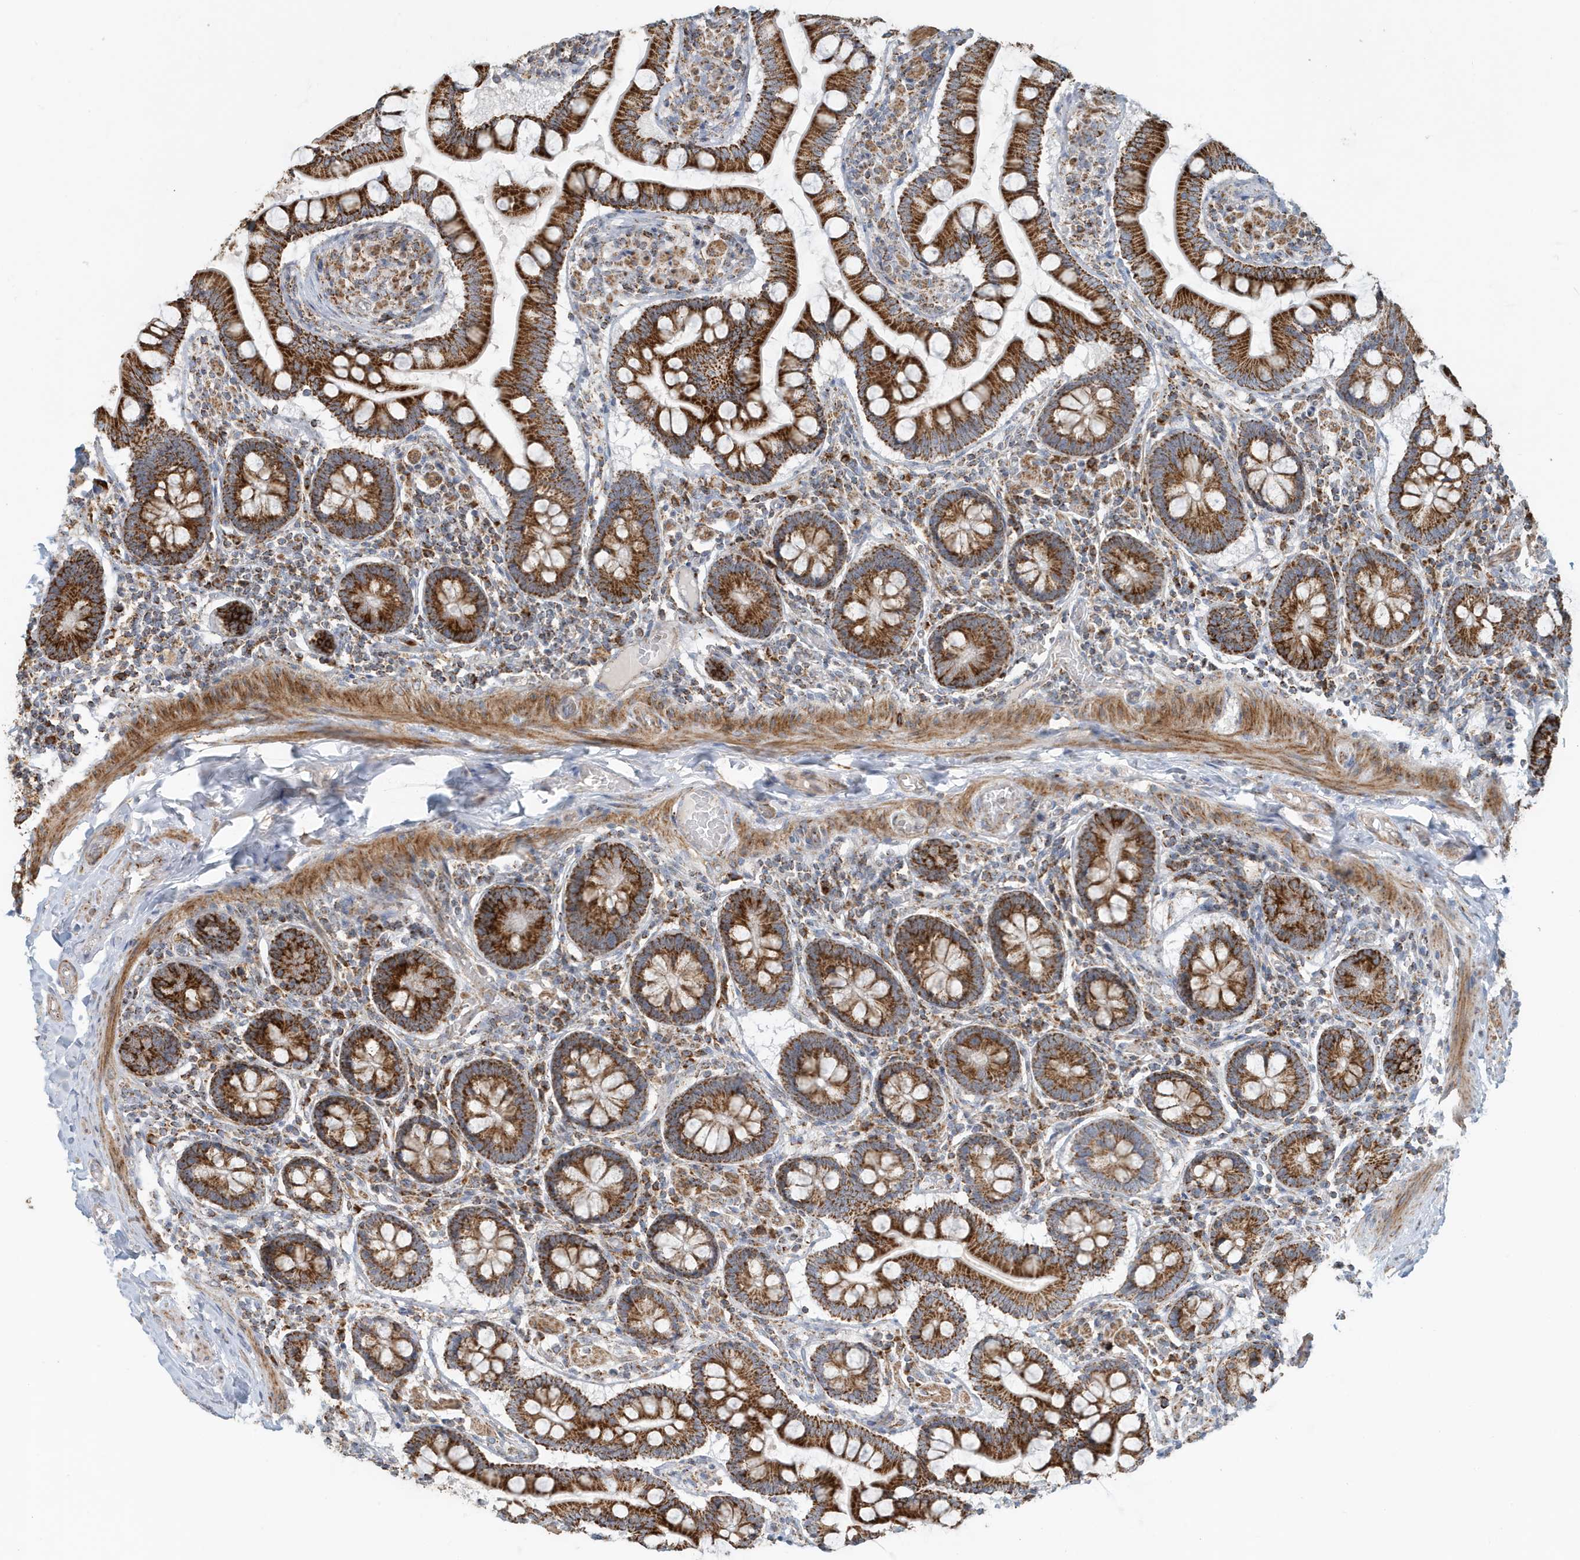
{"staining": {"intensity": "strong", "quantity": ">75%", "location": "cytoplasmic/membranous"}, "tissue": "small intestine", "cell_type": "Glandular cells", "image_type": "normal", "snomed": [{"axis": "morphology", "description": "Normal tissue, NOS"}, {"axis": "topography", "description": "Small intestine"}], "caption": "The photomicrograph shows staining of normal small intestine, revealing strong cytoplasmic/membranous protein staining (brown color) within glandular cells.", "gene": "MAN1A1", "patient": {"sex": "male", "age": 41}}